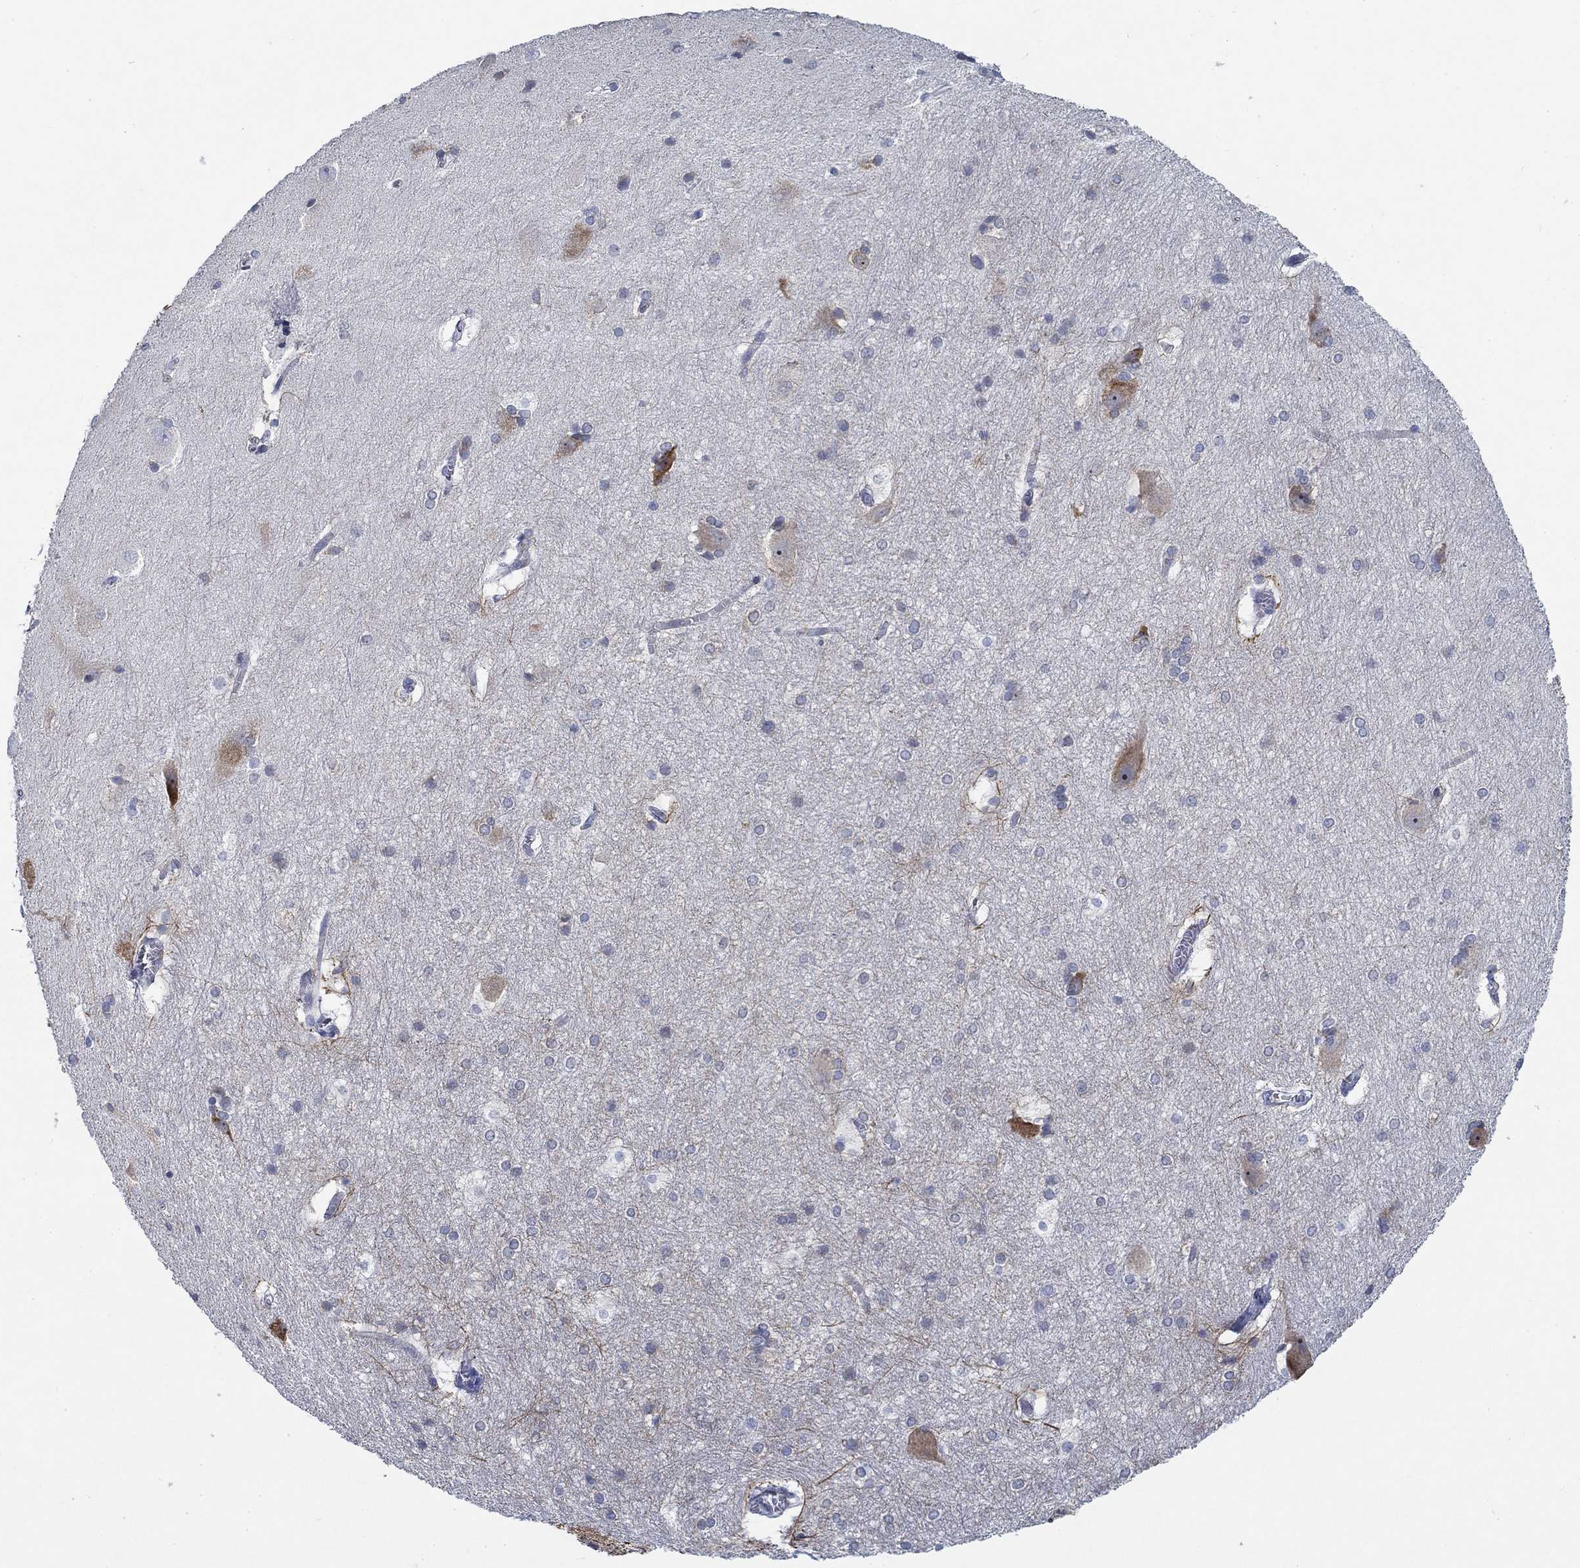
{"staining": {"intensity": "negative", "quantity": "none", "location": "none"}, "tissue": "hippocampus", "cell_type": "Glial cells", "image_type": "normal", "snomed": [{"axis": "morphology", "description": "Normal tissue, NOS"}, {"axis": "topography", "description": "Cerebral cortex"}, {"axis": "topography", "description": "Hippocampus"}], "caption": "This micrograph is of unremarkable hippocampus stained with immunohistochemistry to label a protein in brown with the nuclei are counter-stained blue. There is no staining in glial cells.", "gene": "MMP24", "patient": {"sex": "female", "age": 19}}